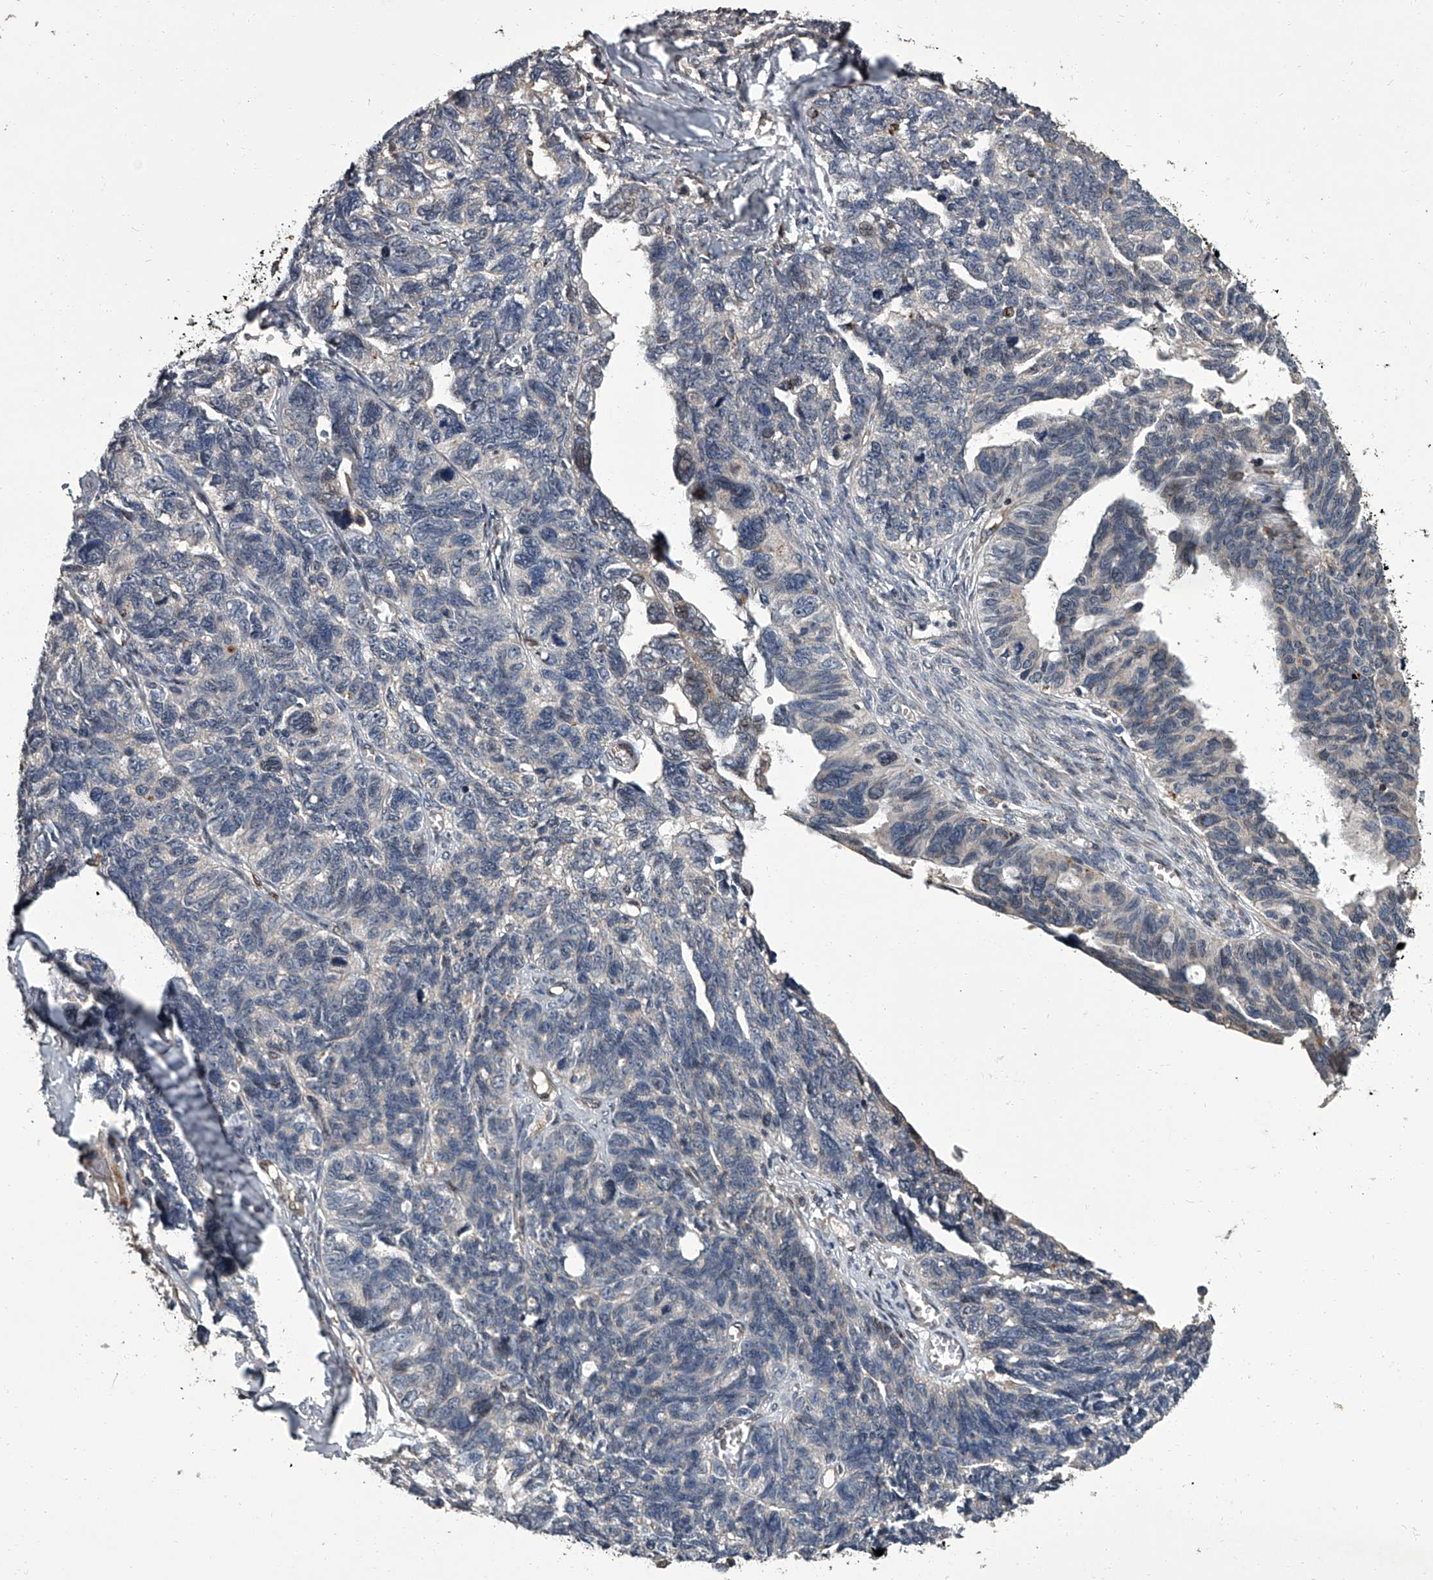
{"staining": {"intensity": "weak", "quantity": "<25%", "location": "cytoplasmic/membranous,nuclear"}, "tissue": "ovarian cancer", "cell_type": "Tumor cells", "image_type": "cancer", "snomed": [{"axis": "morphology", "description": "Cystadenocarcinoma, serous, NOS"}, {"axis": "topography", "description": "Ovary"}], "caption": "The photomicrograph demonstrates no significant positivity in tumor cells of ovarian serous cystadenocarcinoma.", "gene": "LRRC8C", "patient": {"sex": "female", "age": 79}}